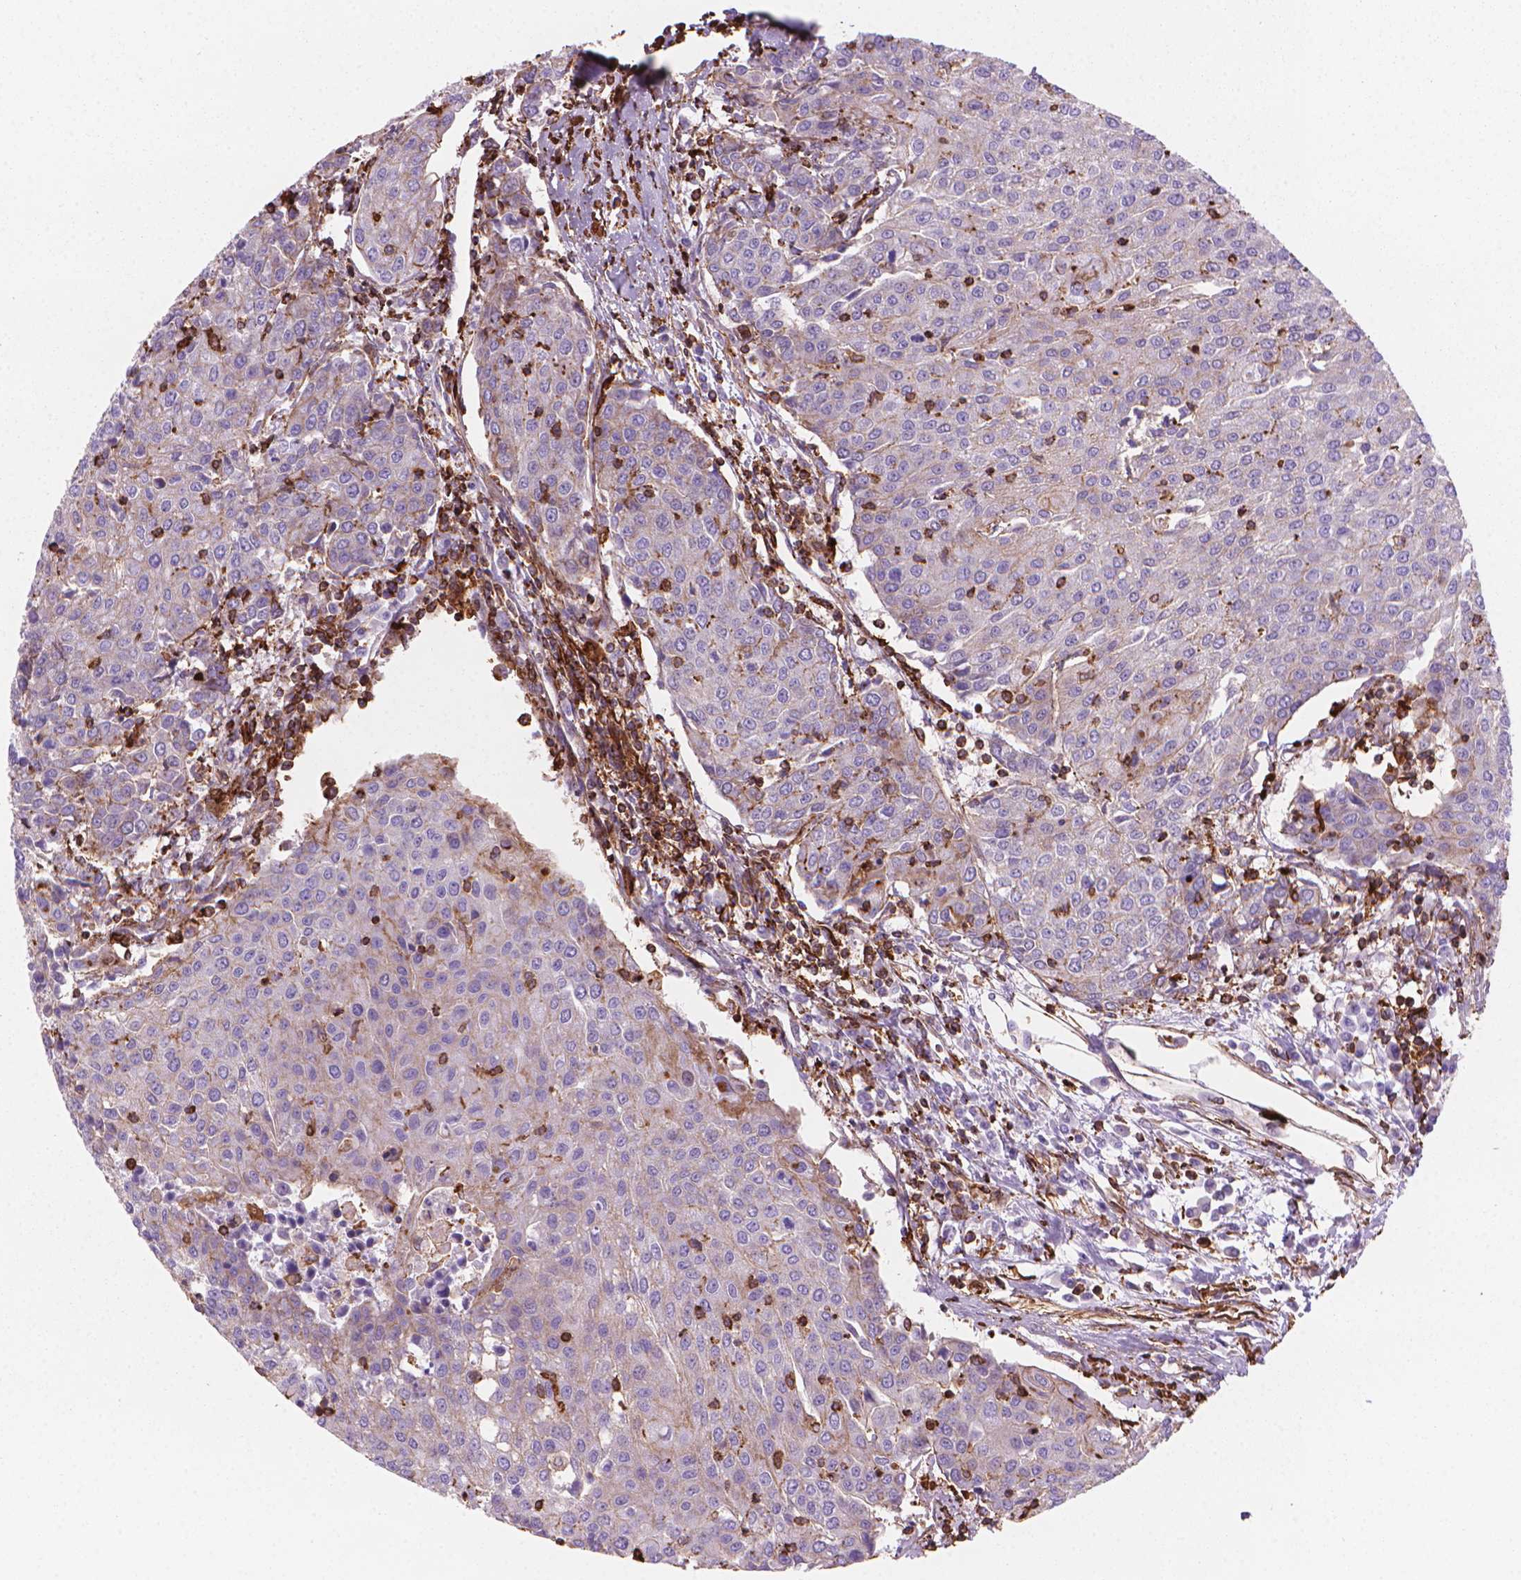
{"staining": {"intensity": "negative", "quantity": "none", "location": "none"}, "tissue": "urothelial cancer", "cell_type": "Tumor cells", "image_type": "cancer", "snomed": [{"axis": "morphology", "description": "Urothelial carcinoma, High grade"}, {"axis": "topography", "description": "Urinary bladder"}], "caption": "Urothelial cancer was stained to show a protein in brown. There is no significant staining in tumor cells. (DAB immunohistochemistry with hematoxylin counter stain).", "gene": "PATJ", "patient": {"sex": "female", "age": 85}}